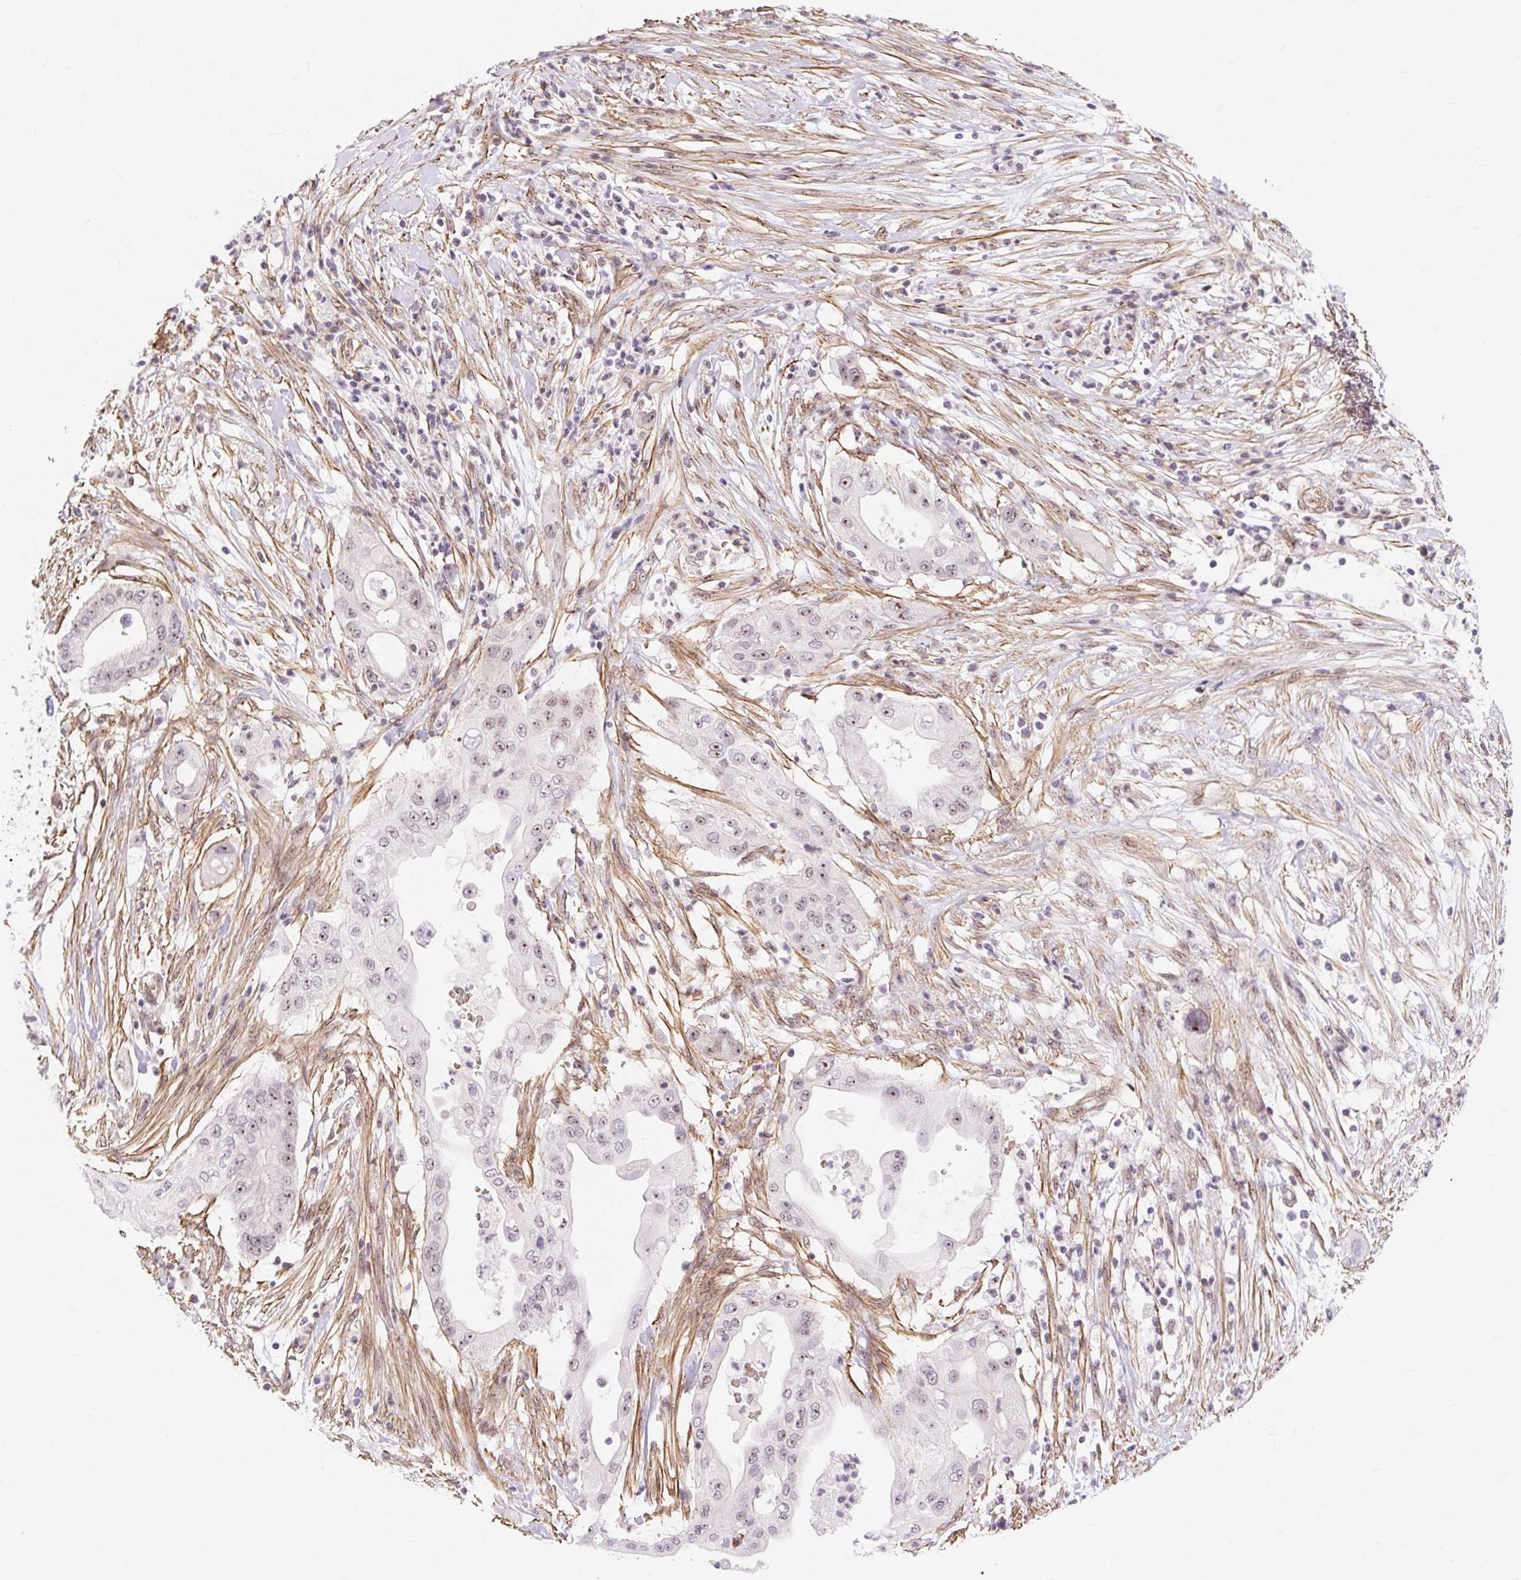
{"staining": {"intensity": "moderate", "quantity": ">75%", "location": "nuclear"}, "tissue": "pancreatic cancer", "cell_type": "Tumor cells", "image_type": "cancer", "snomed": [{"axis": "morphology", "description": "Adenocarcinoma, NOS"}, {"axis": "topography", "description": "Pancreas"}], "caption": "The photomicrograph exhibits immunohistochemical staining of pancreatic cancer. There is moderate nuclear expression is identified in approximately >75% of tumor cells. Using DAB (3,3'-diaminobenzidine) (brown) and hematoxylin (blue) stains, captured at high magnification using brightfield microscopy.", "gene": "OBP2A", "patient": {"sex": "male", "age": 68}}